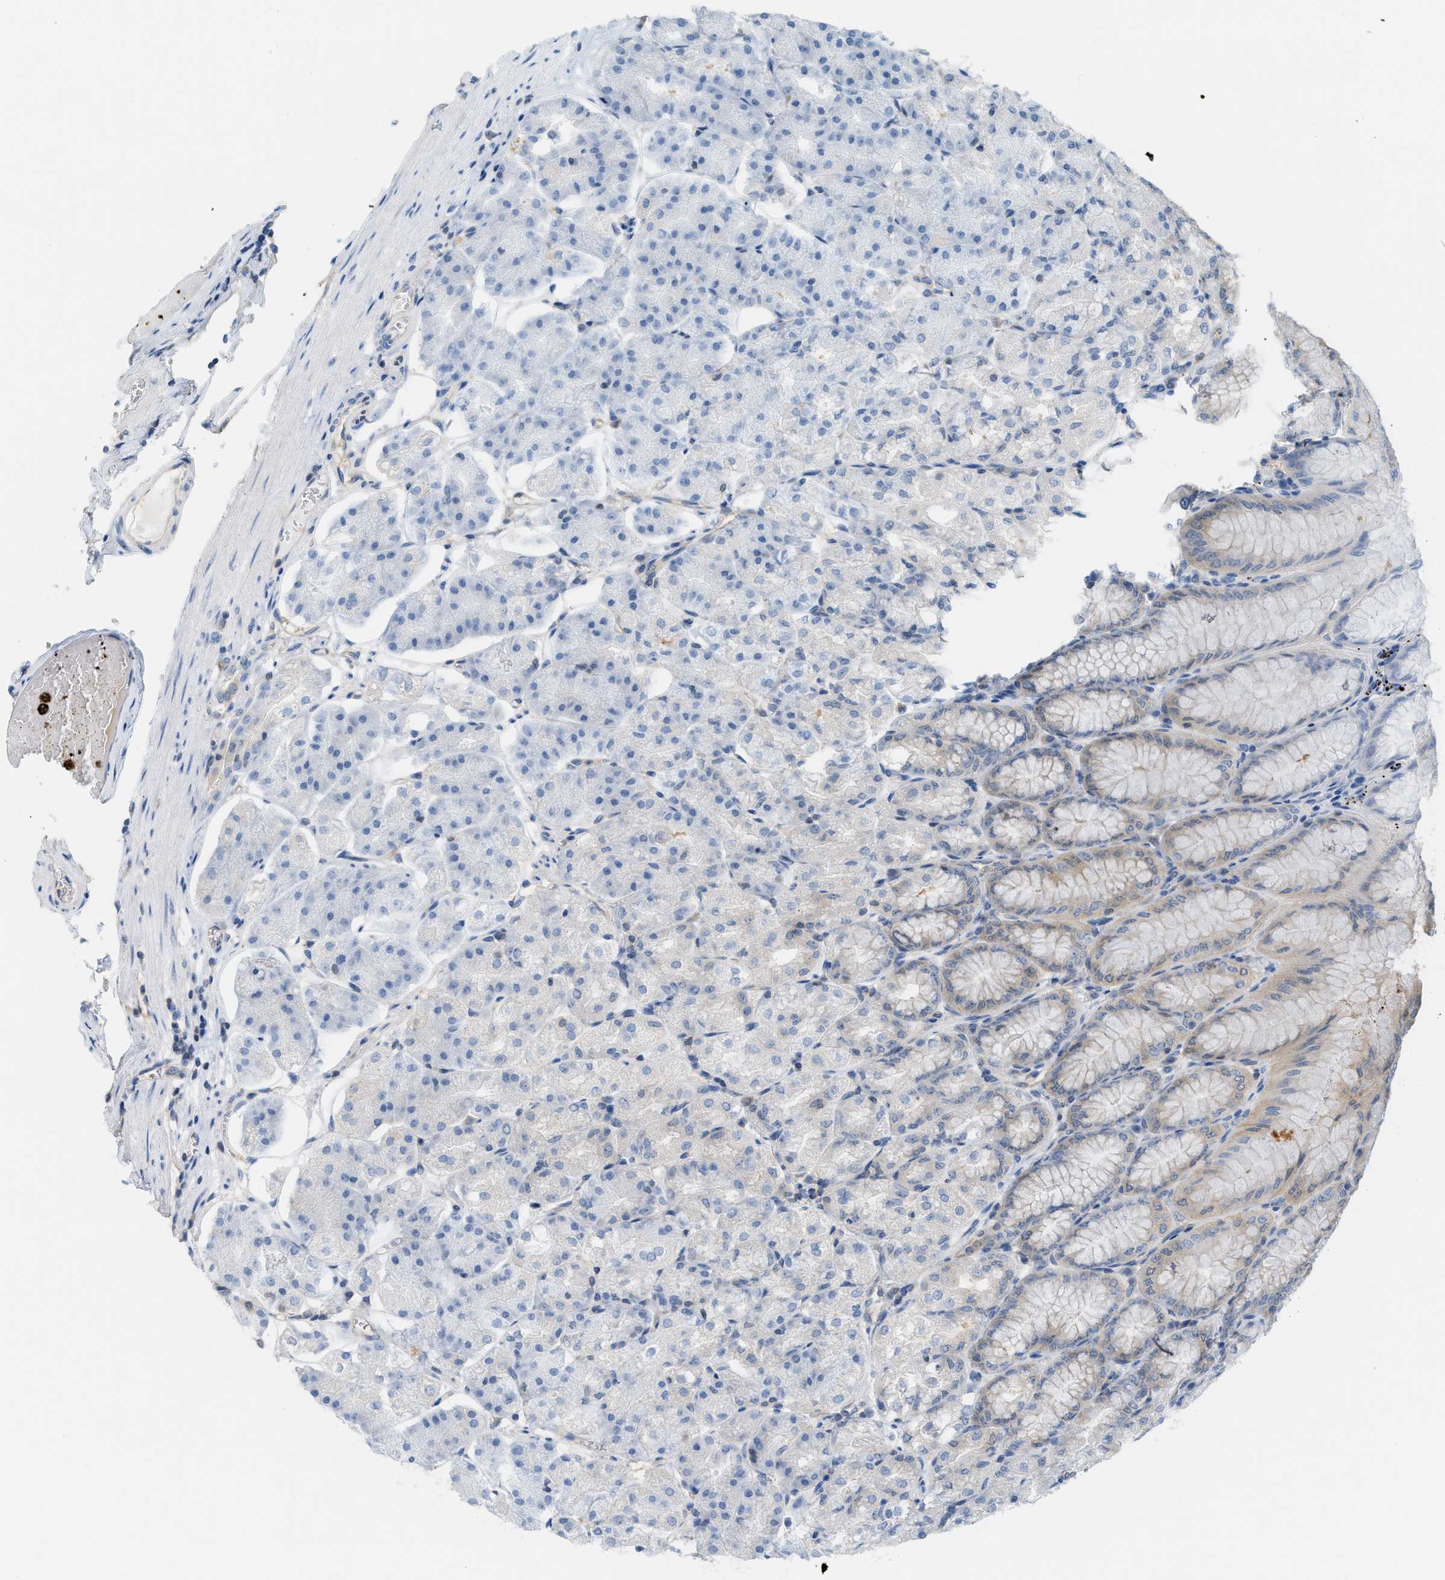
{"staining": {"intensity": "weak", "quantity": "25%-75%", "location": "cytoplasmic/membranous"}, "tissue": "stomach", "cell_type": "Glandular cells", "image_type": "normal", "snomed": [{"axis": "morphology", "description": "Normal tissue, NOS"}, {"axis": "topography", "description": "Stomach, lower"}], "caption": "A brown stain shows weak cytoplasmic/membranous positivity of a protein in glandular cells of benign human stomach. The protein of interest is shown in brown color, while the nuclei are stained blue.", "gene": "CSTB", "patient": {"sex": "male", "age": 71}}